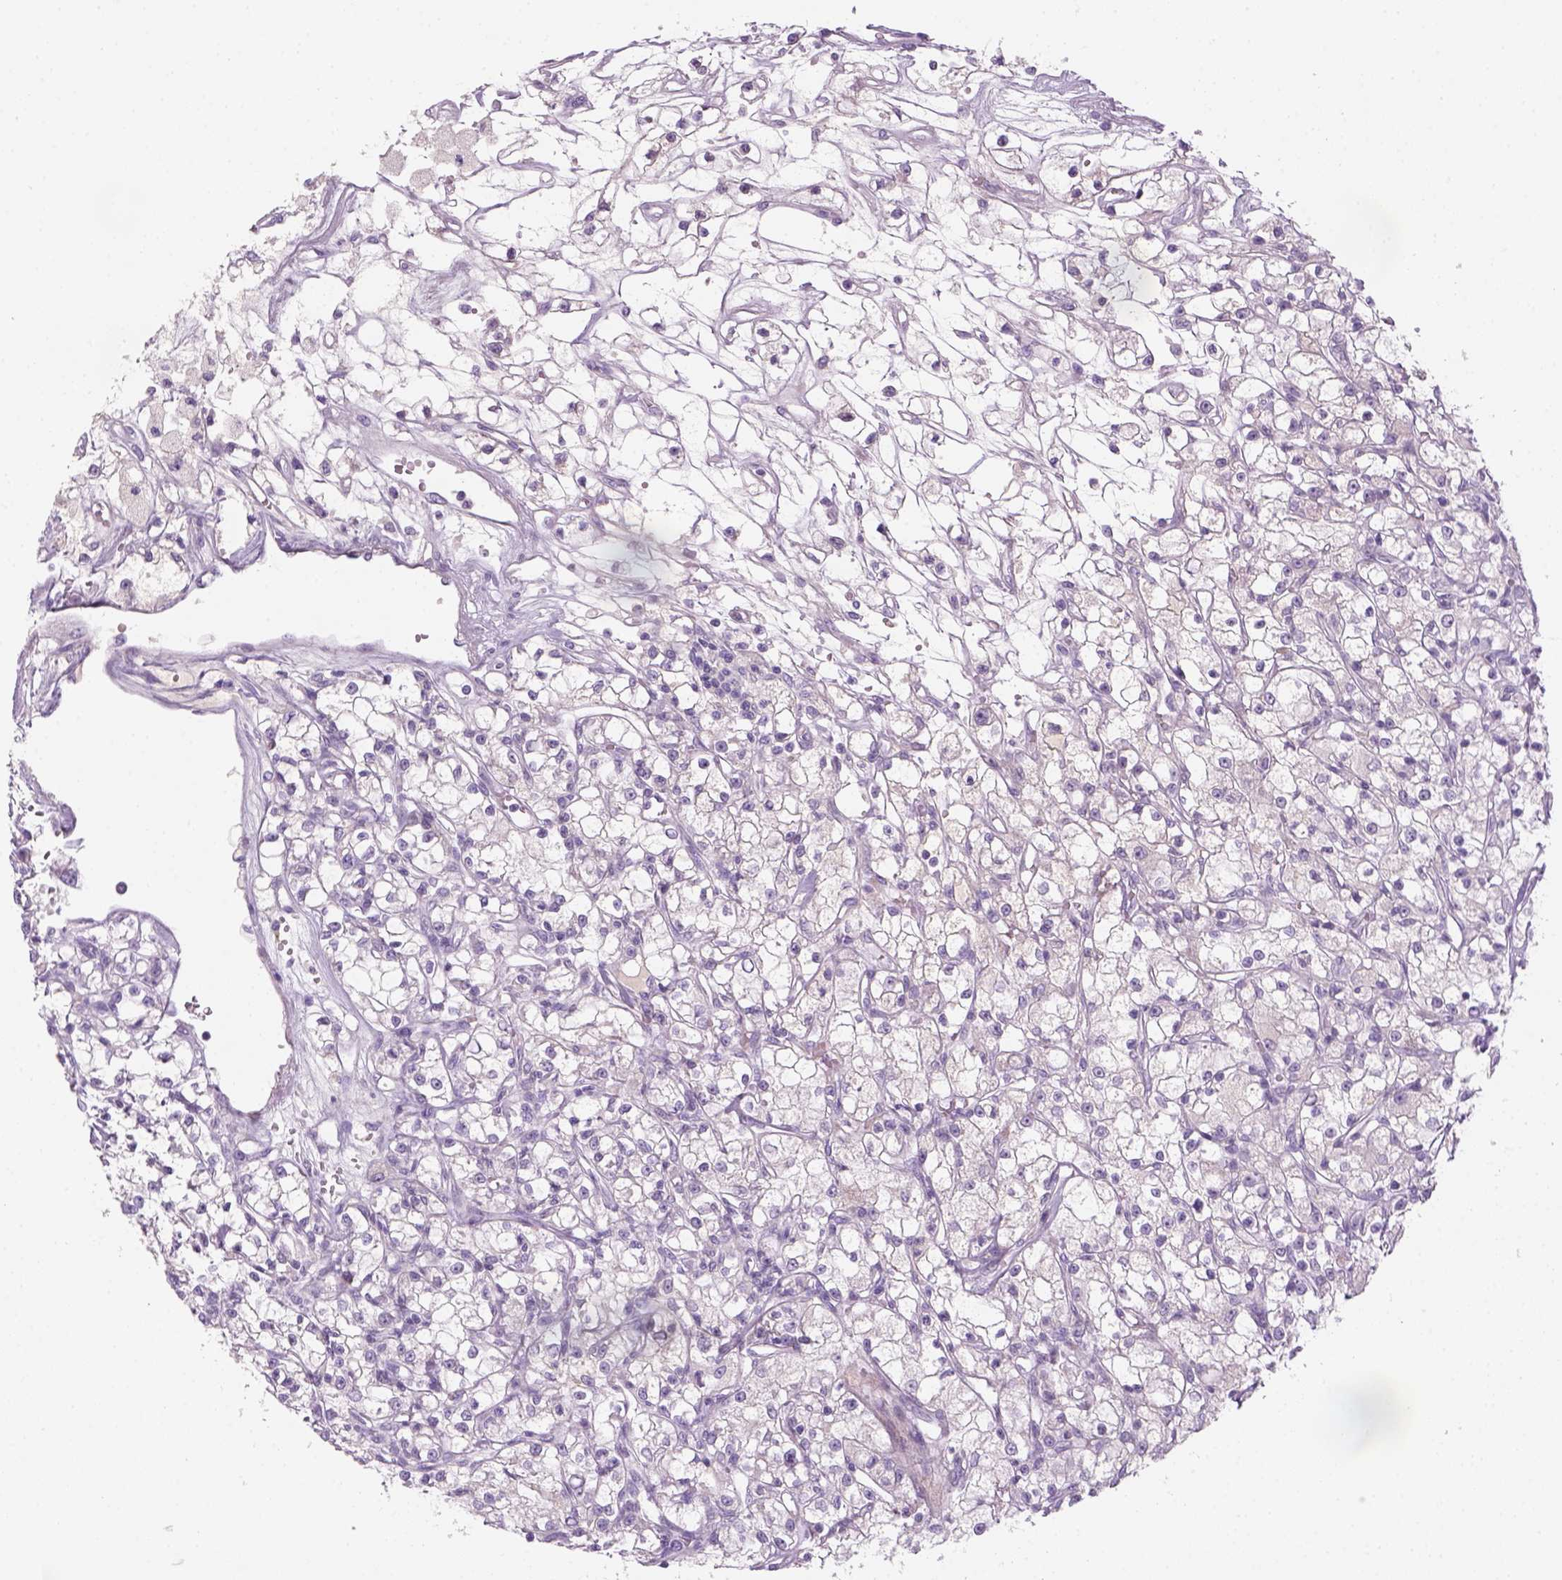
{"staining": {"intensity": "negative", "quantity": "none", "location": "none"}, "tissue": "renal cancer", "cell_type": "Tumor cells", "image_type": "cancer", "snomed": [{"axis": "morphology", "description": "Adenocarcinoma, NOS"}, {"axis": "topography", "description": "Kidney"}], "caption": "Tumor cells show no significant protein expression in renal adenocarcinoma.", "gene": "GFI1B", "patient": {"sex": "female", "age": 59}}